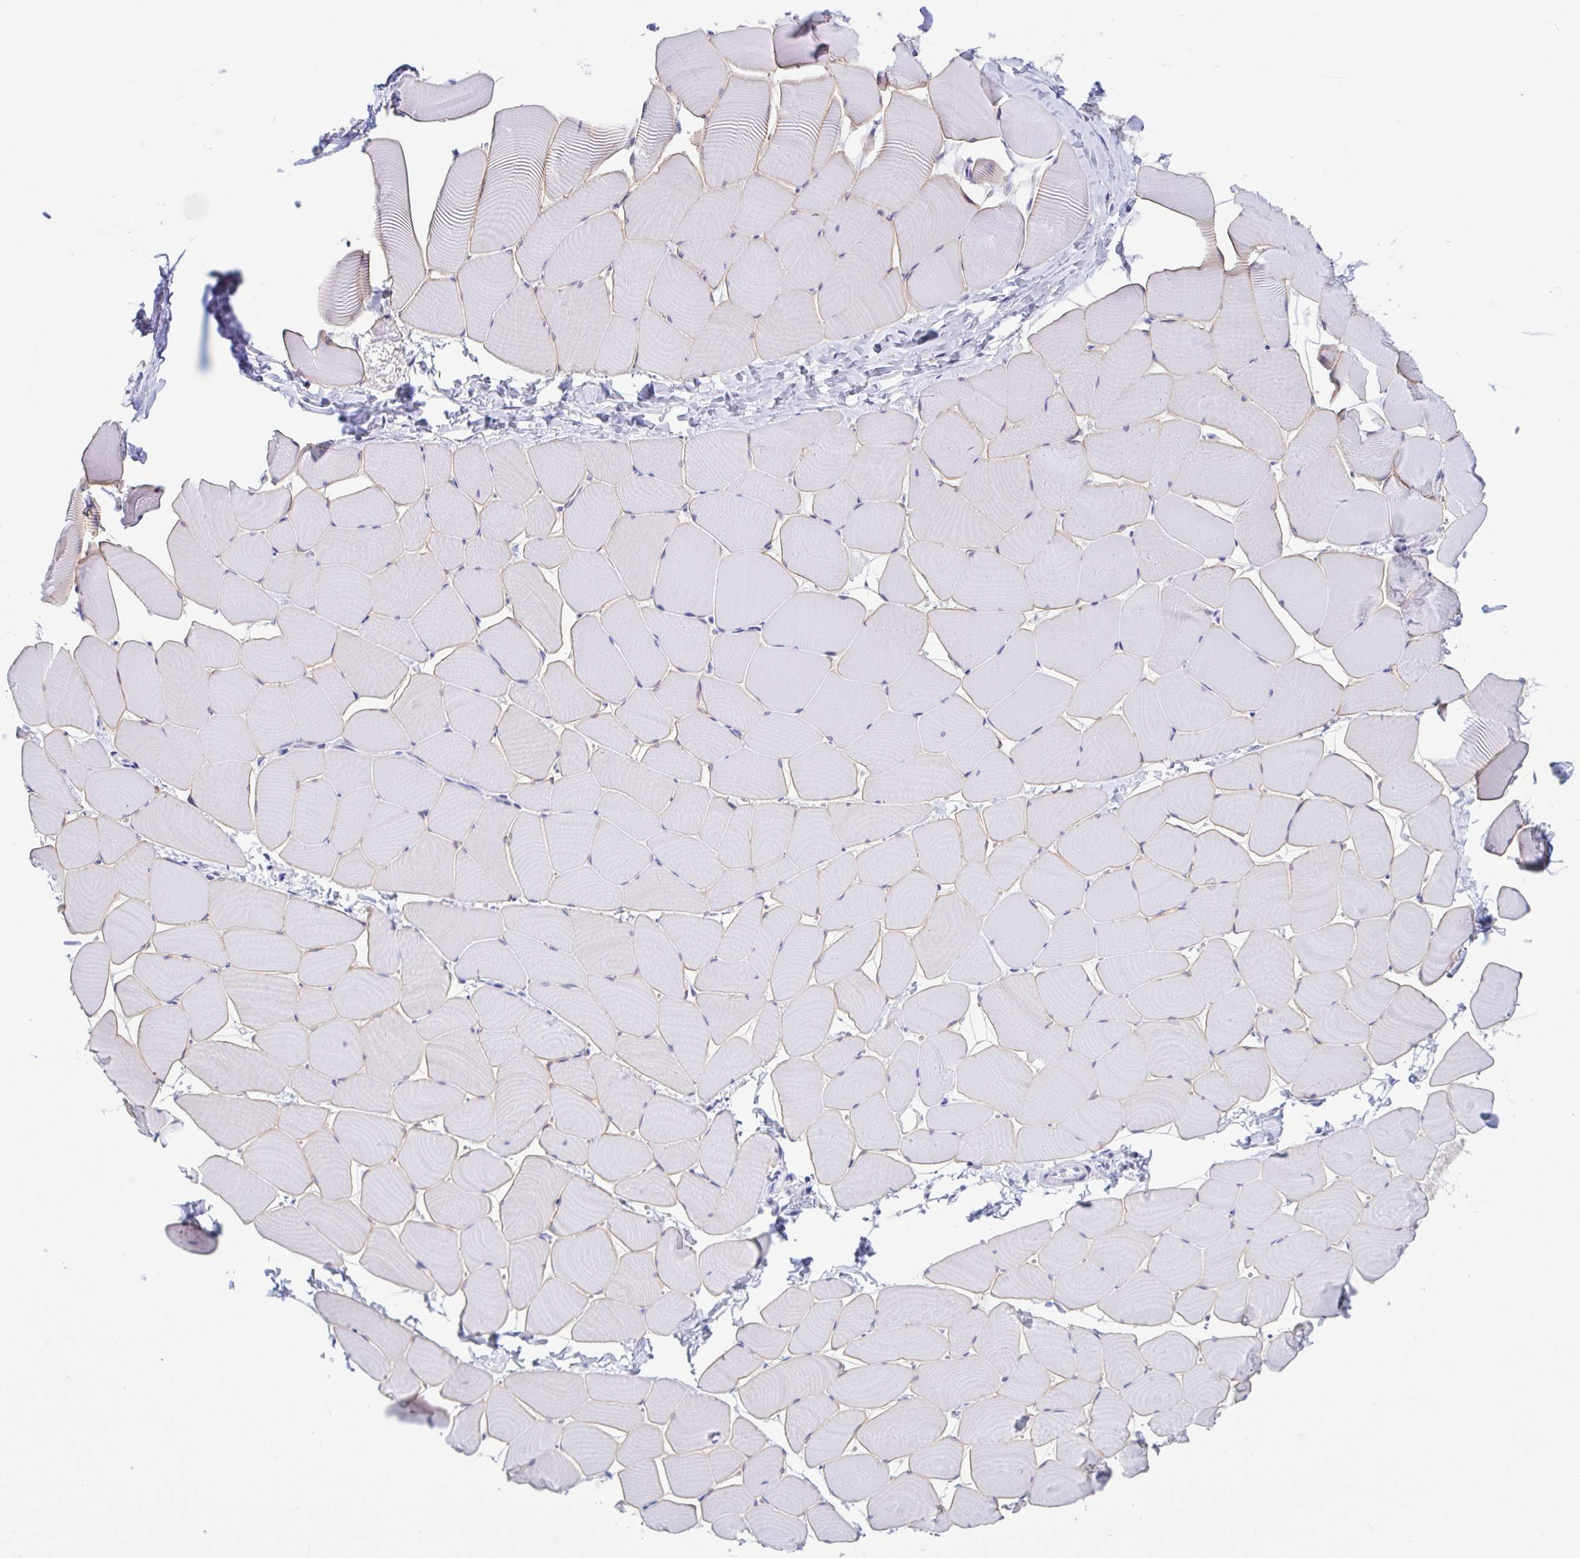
{"staining": {"intensity": "negative", "quantity": "none", "location": "none"}, "tissue": "skeletal muscle", "cell_type": "Myocytes", "image_type": "normal", "snomed": [{"axis": "morphology", "description": "Normal tissue, NOS"}, {"axis": "topography", "description": "Skeletal muscle"}], "caption": "DAB immunohistochemical staining of benign human skeletal muscle reveals no significant positivity in myocytes.", "gene": "OR6N2", "patient": {"sex": "male", "age": 25}}